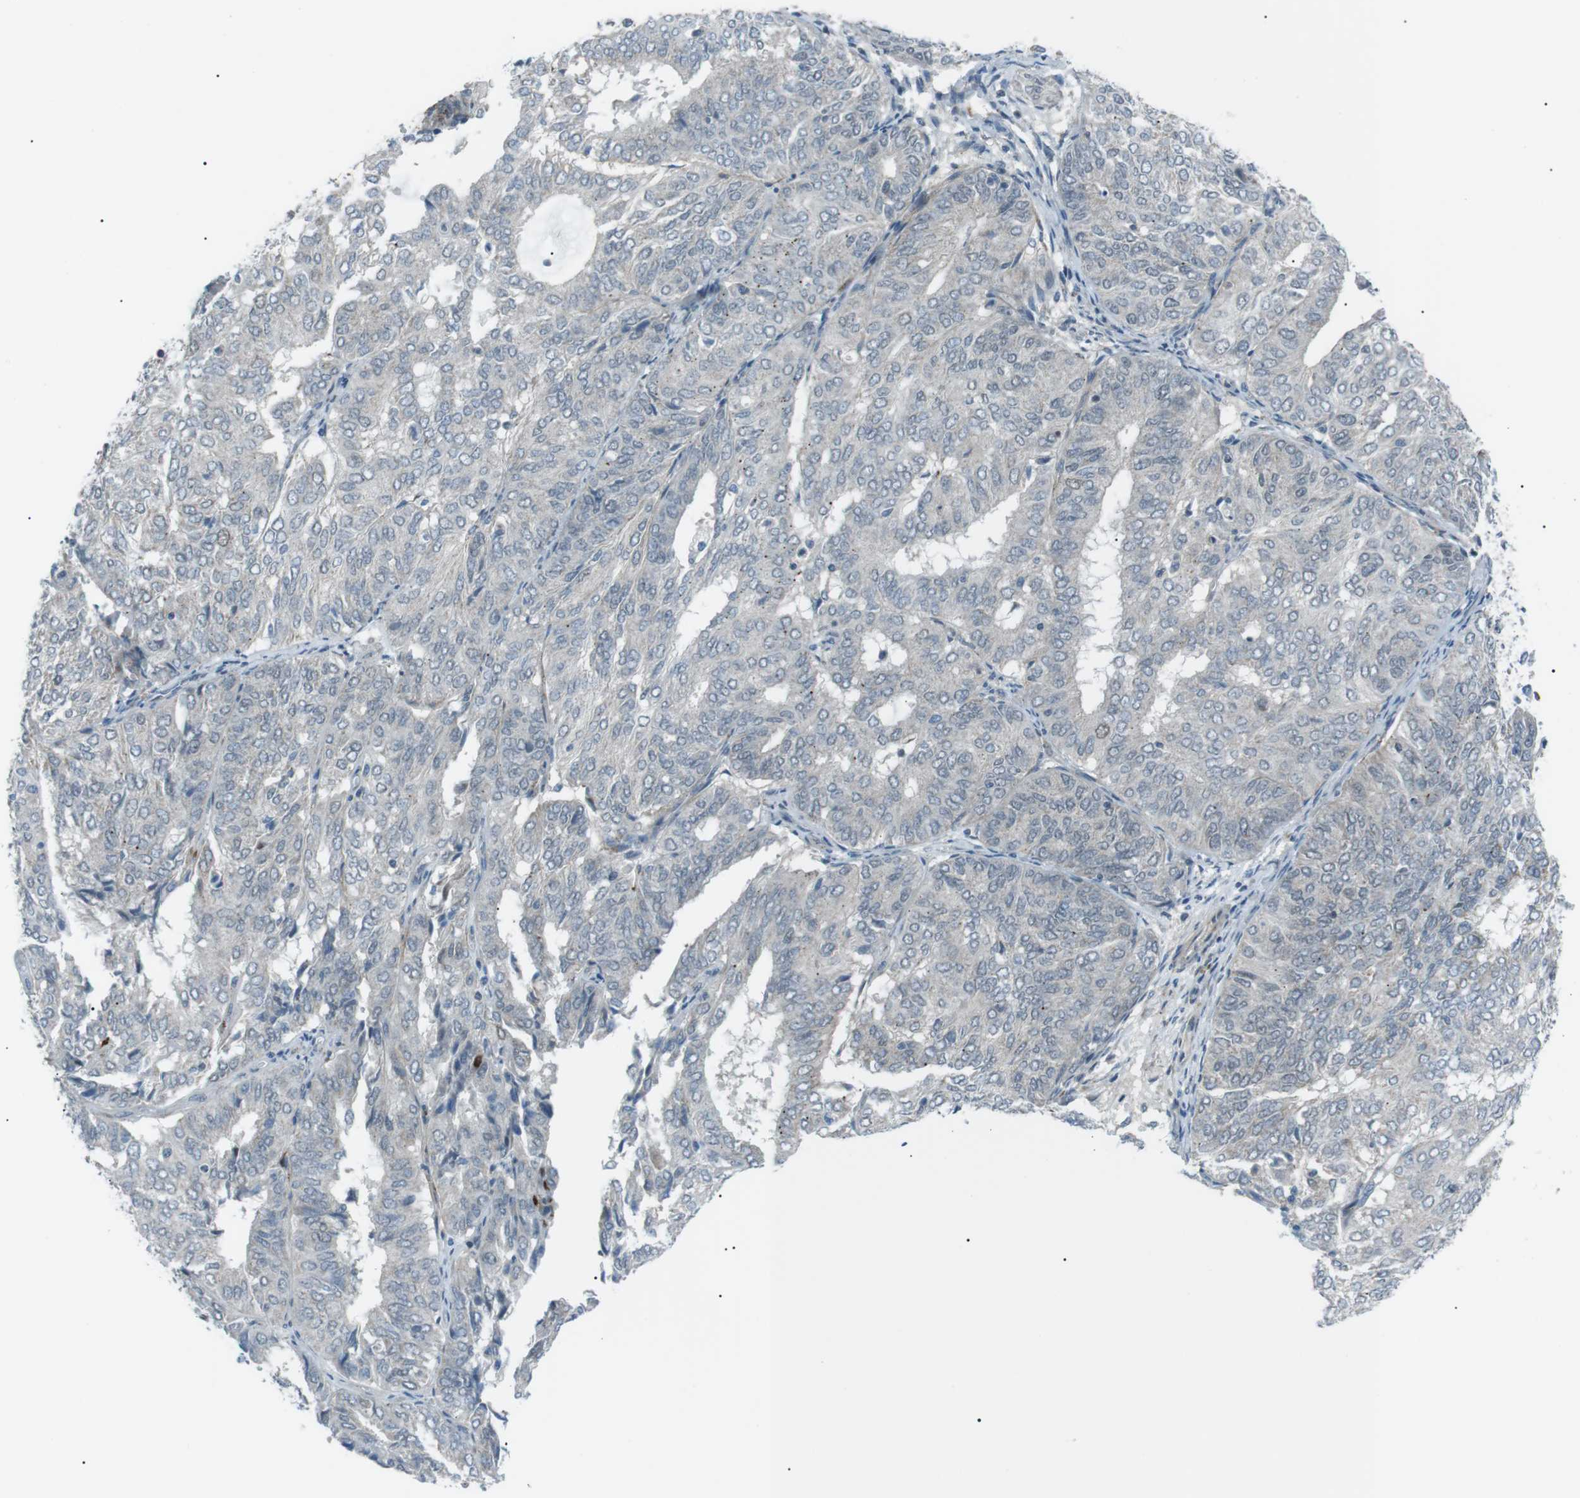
{"staining": {"intensity": "negative", "quantity": "none", "location": "none"}, "tissue": "endometrial cancer", "cell_type": "Tumor cells", "image_type": "cancer", "snomed": [{"axis": "morphology", "description": "Adenocarcinoma, NOS"}, {"axis": "topography", "description": "Uterus"}], "caption": "Immunohistochemical staining of human endometrial adenocarcinoma exhibits no significant expression in tumor cells.", "gene": "ARID5B", "patient": {"sex": "female", "age": 60}}